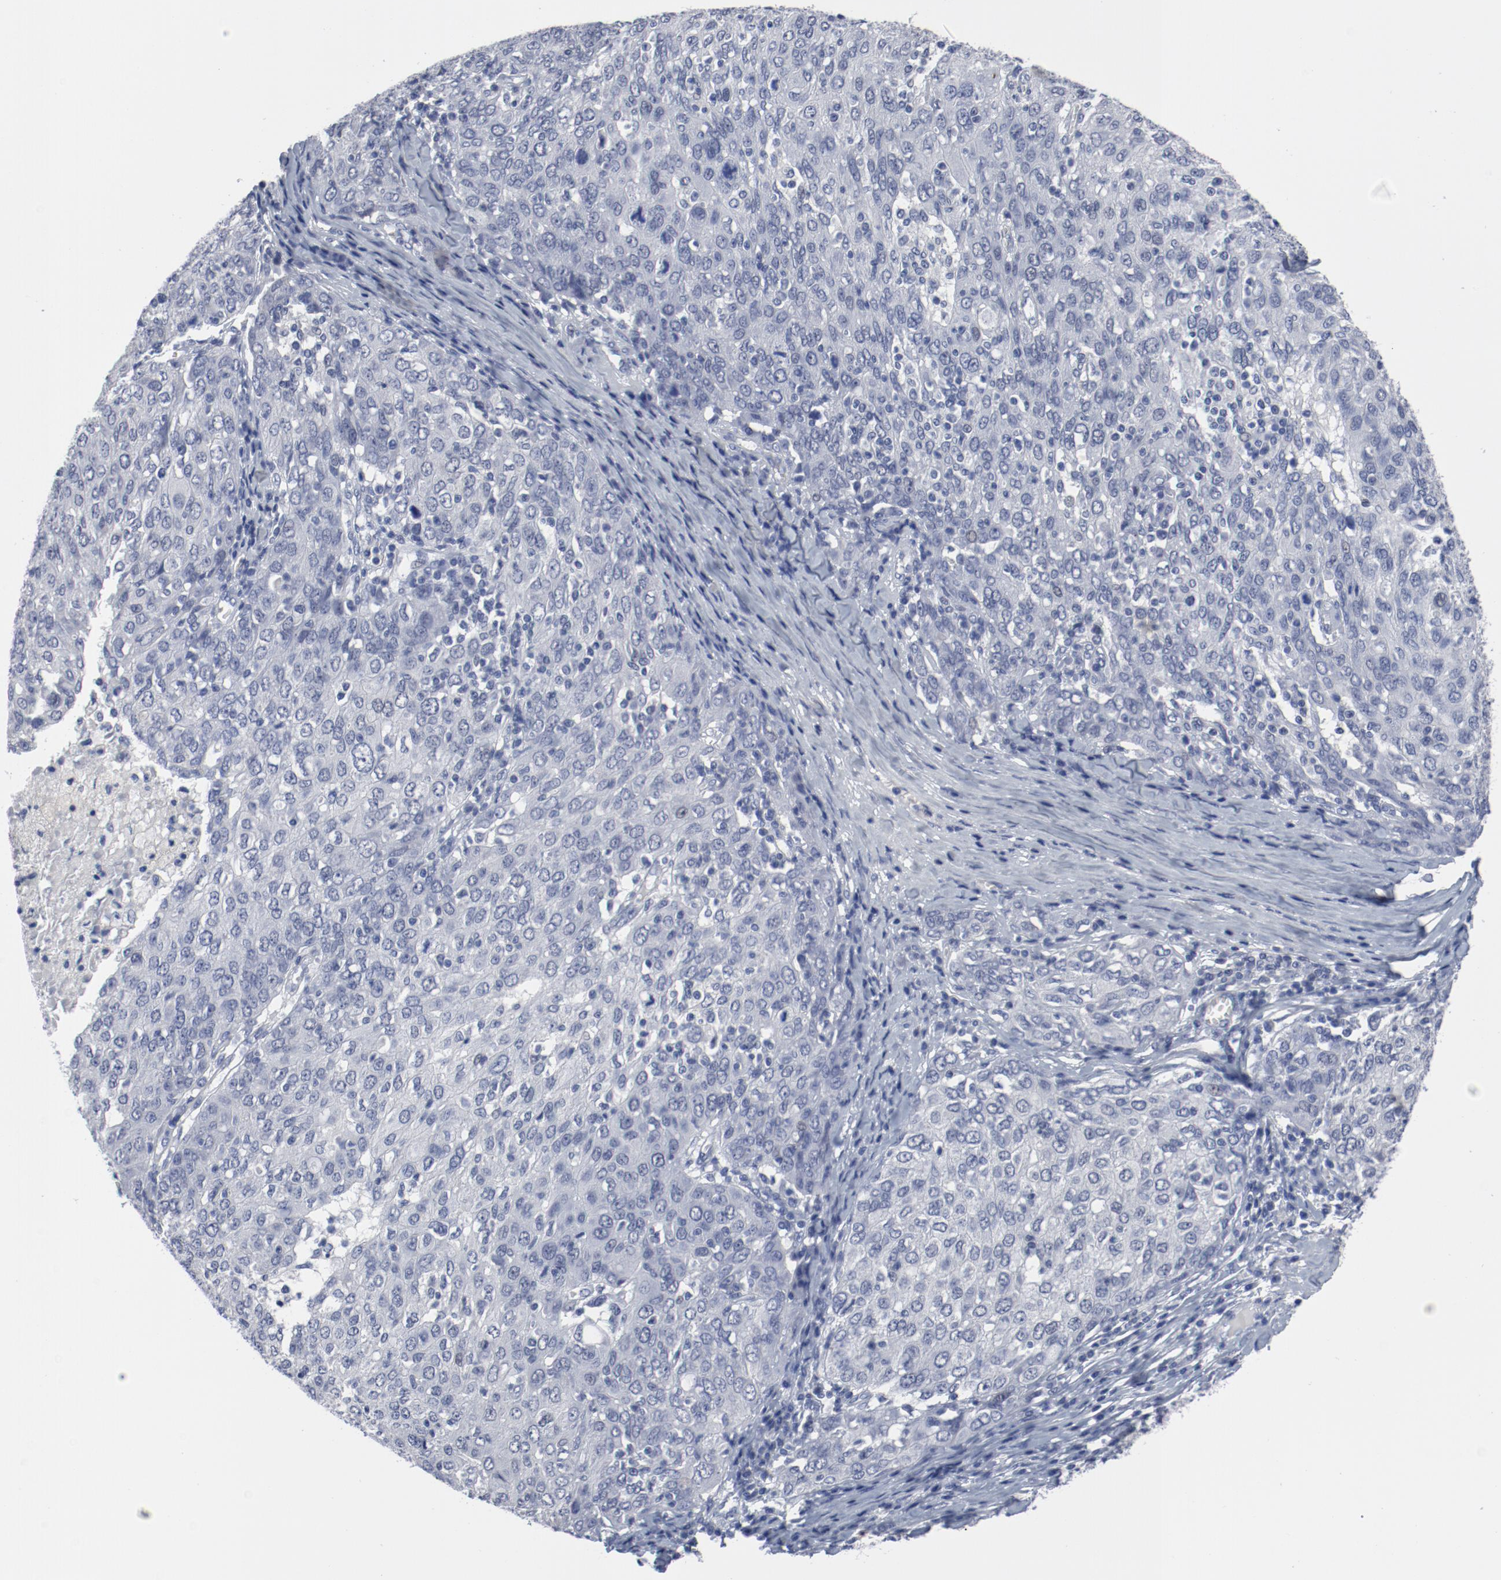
{"staining": {"intensity": "negative", "quantity": "none", "location": "none"}, "tissue": "ovarian cancer", "cell_type": "Tumor cells", "image_type": "cancer", "snomed": [{"axis": "morphology", "description": "Carcinoma, endometroid"}, {"axis": "topography", "description": "Ovary"}], "caption": "Human ovarian cancer (endometroid carcinoma) stained for a protein using IHC shows no positivity in tumor cells.", "gene": "ANKLE2", "patient": {"sex": "female", "age": 50}}